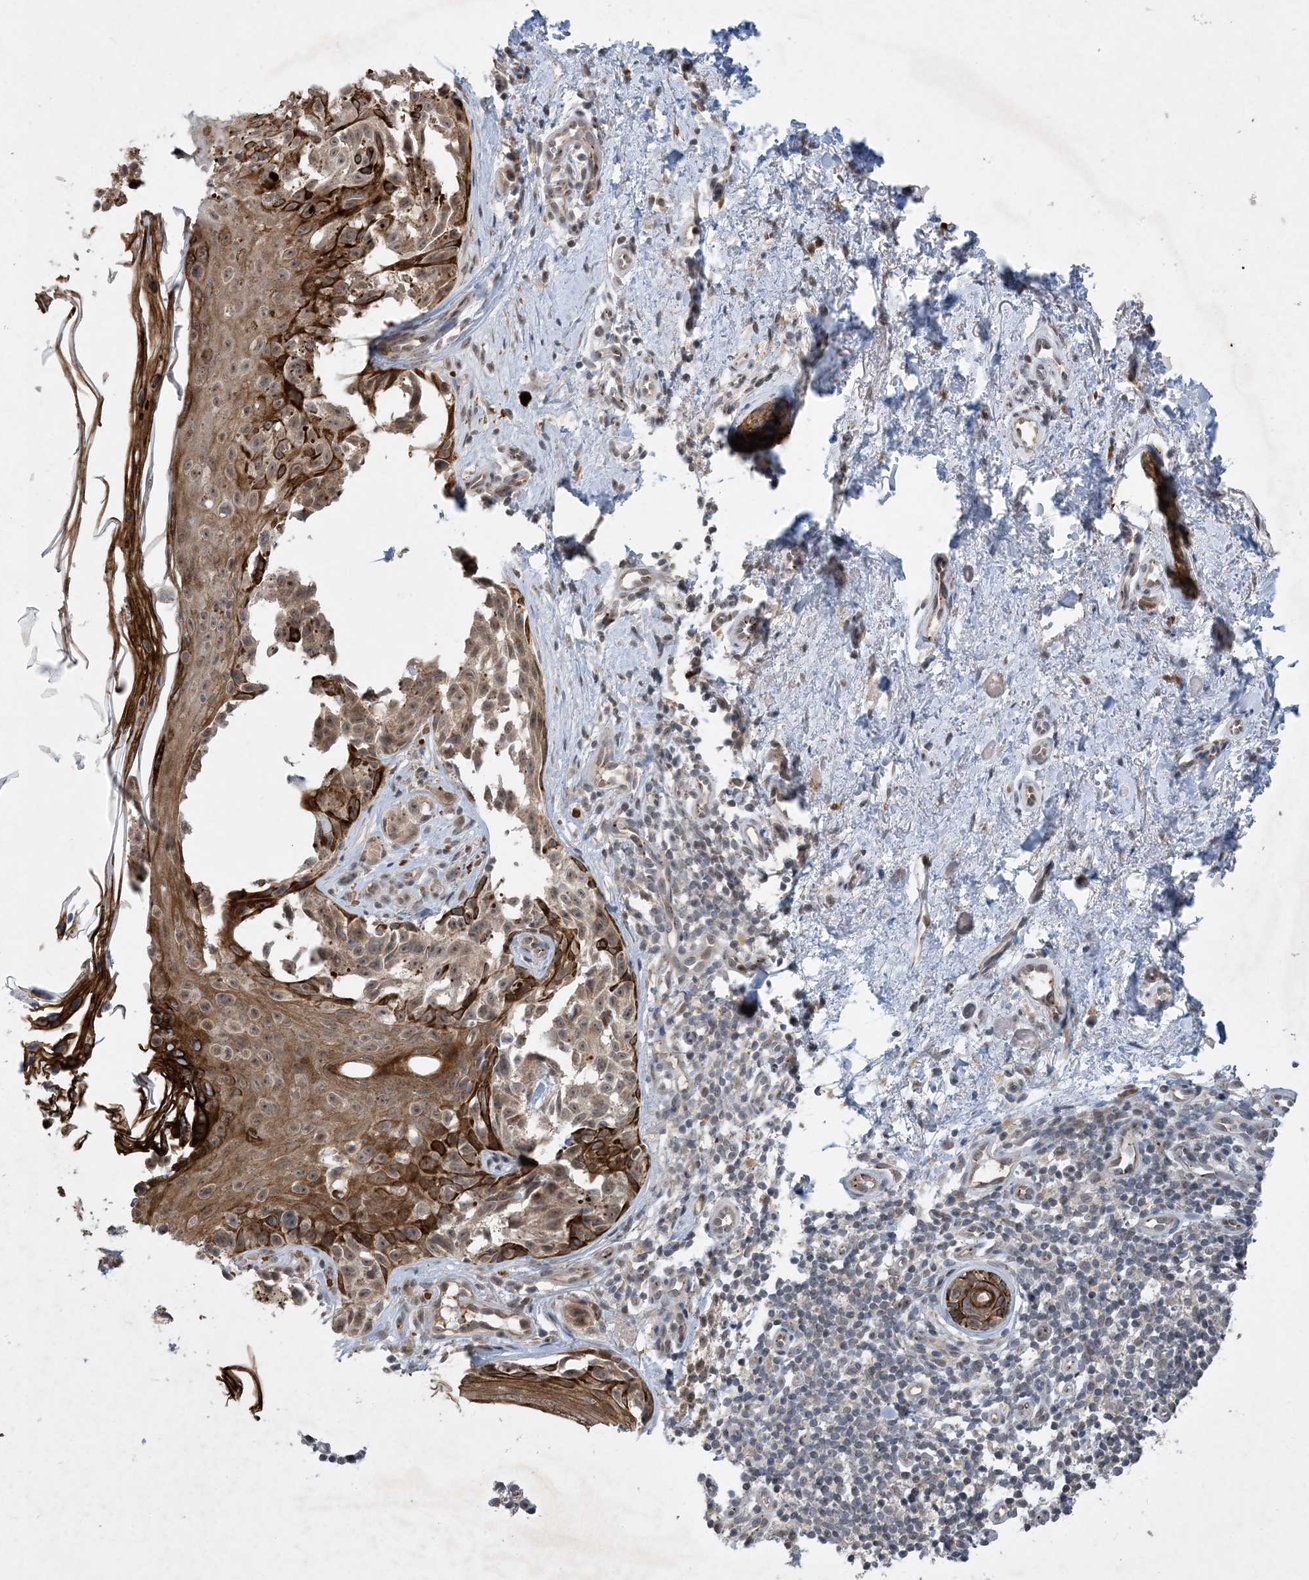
{"staining": {"intensity": "weak", "quantity": ">75%", "location": "cytoplasmic/membranous"}, "tissue": "melanoma", "cell_type": "Tumor cells", "image_type": "cancer", "snomed": [{"axis": "morphology", "description": "Malignant melanoma, NOS"}, {"axis": "topography", "description": "Skin"}], "caption": "Protein expression analysis of melanoma demonstrates weak cytoplasmic/membranous expression in about >75% of tumor cells. (DAB (3,3'-diaminobenzidine) IHC, brown staining for protein, blue staining for nuclei).", "gene": "TINAG", "patient": {"sex": "female", "age": 50}}